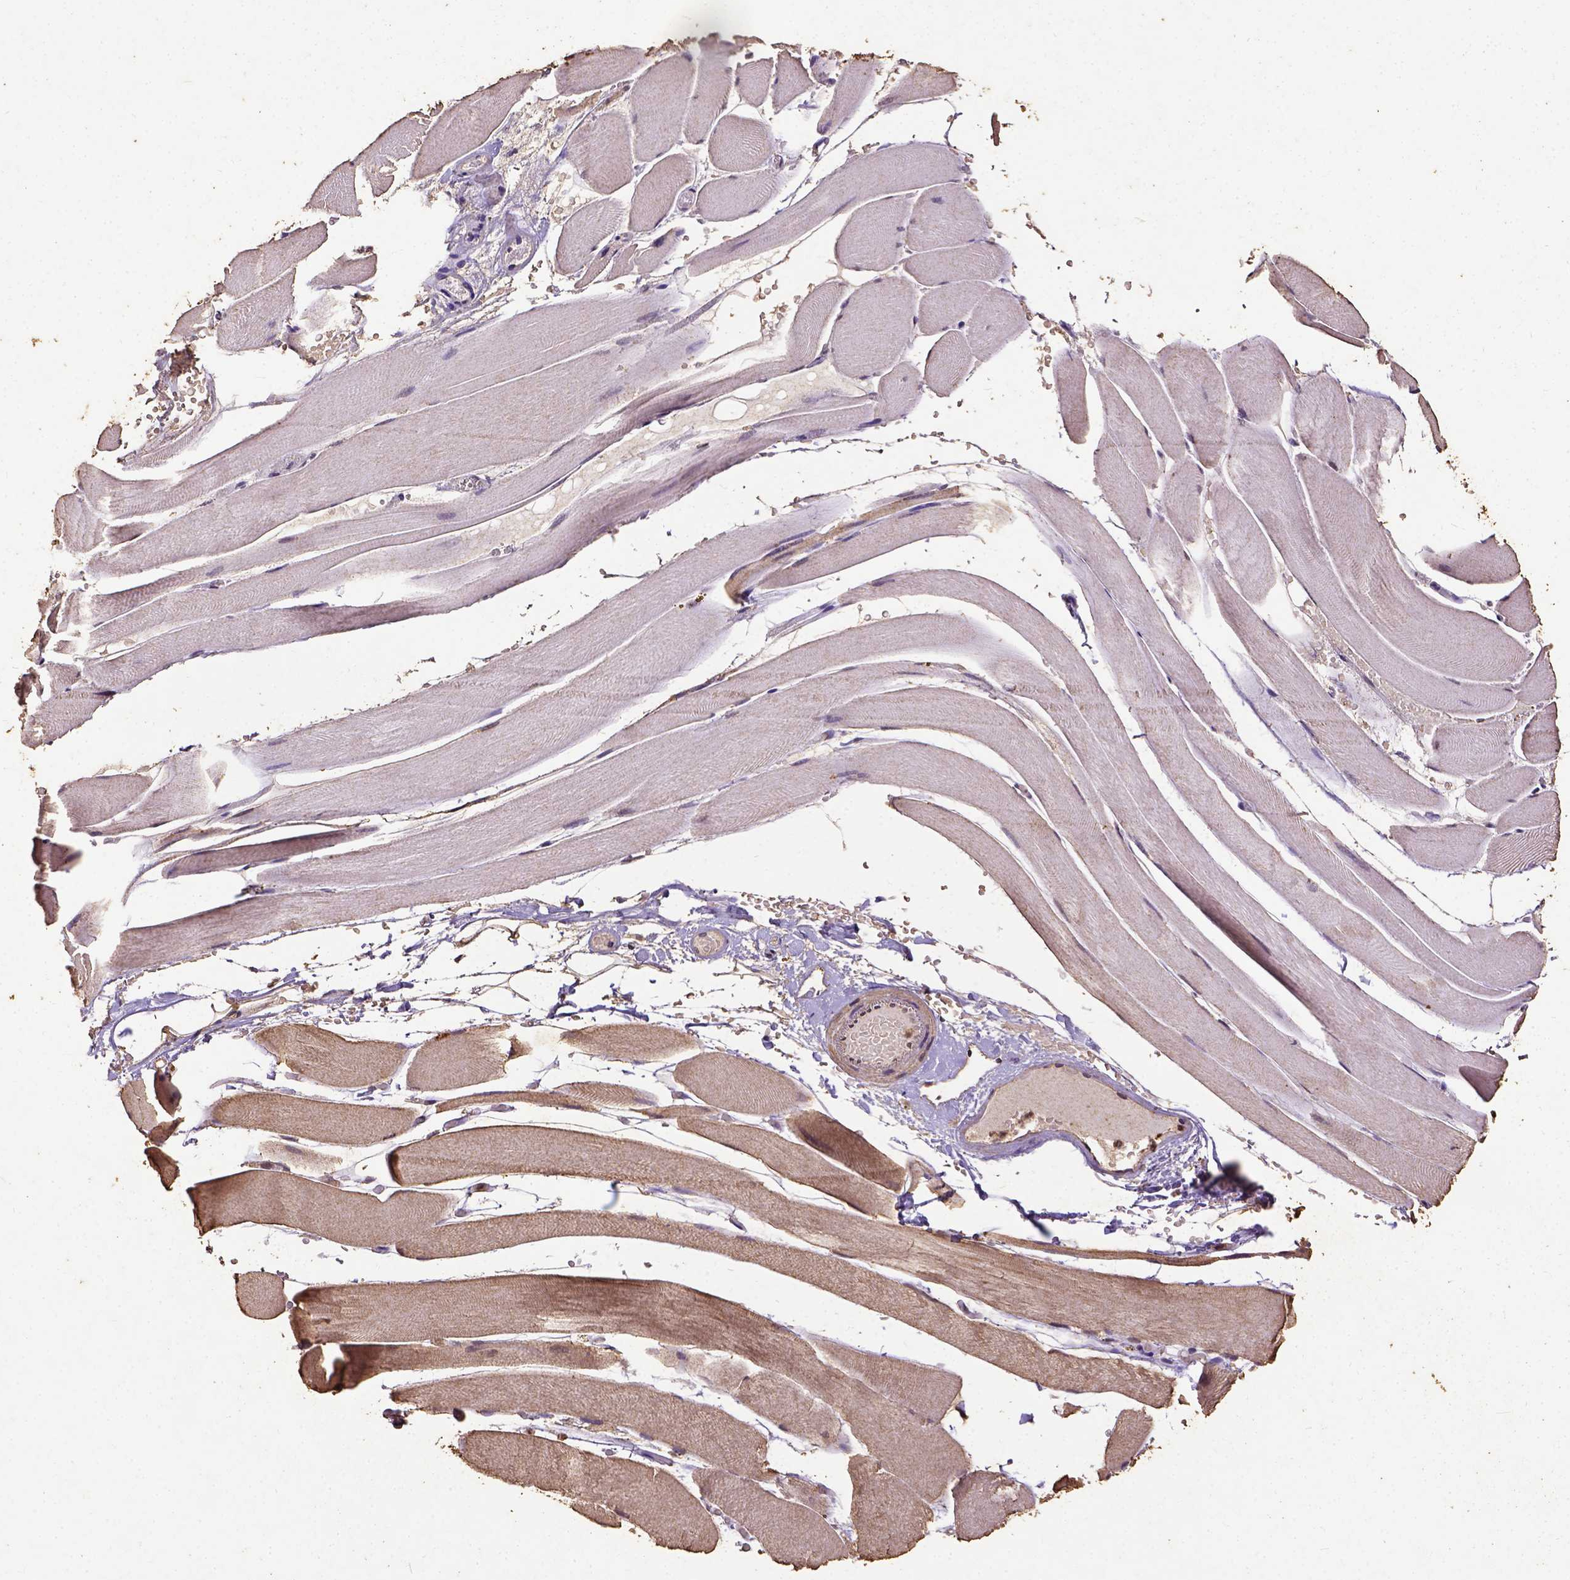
{"staining": {"intensity": "weak", "quantity": ">75%", "location": "cytoplasmic/membranous"}, "tissue": "skeletal muscle", "cell_type": "Myocytes", "image_type": "normal", "snomed": [{"axis": "morphology", "description": "Normal tissue, NOS"}, {"axis": "topography", "description": "Skeletal muscle"}], "caption": "Protein expression analysis of benign human skeletal muscle reveals weak cytoplasmic/membranous positivity in about >75% of myocytes. (brown staining indicates protein expression, while blue staining denotes nuclei).", "gene": "NACC1", "patient": {"sex": "female", "age": 37}}